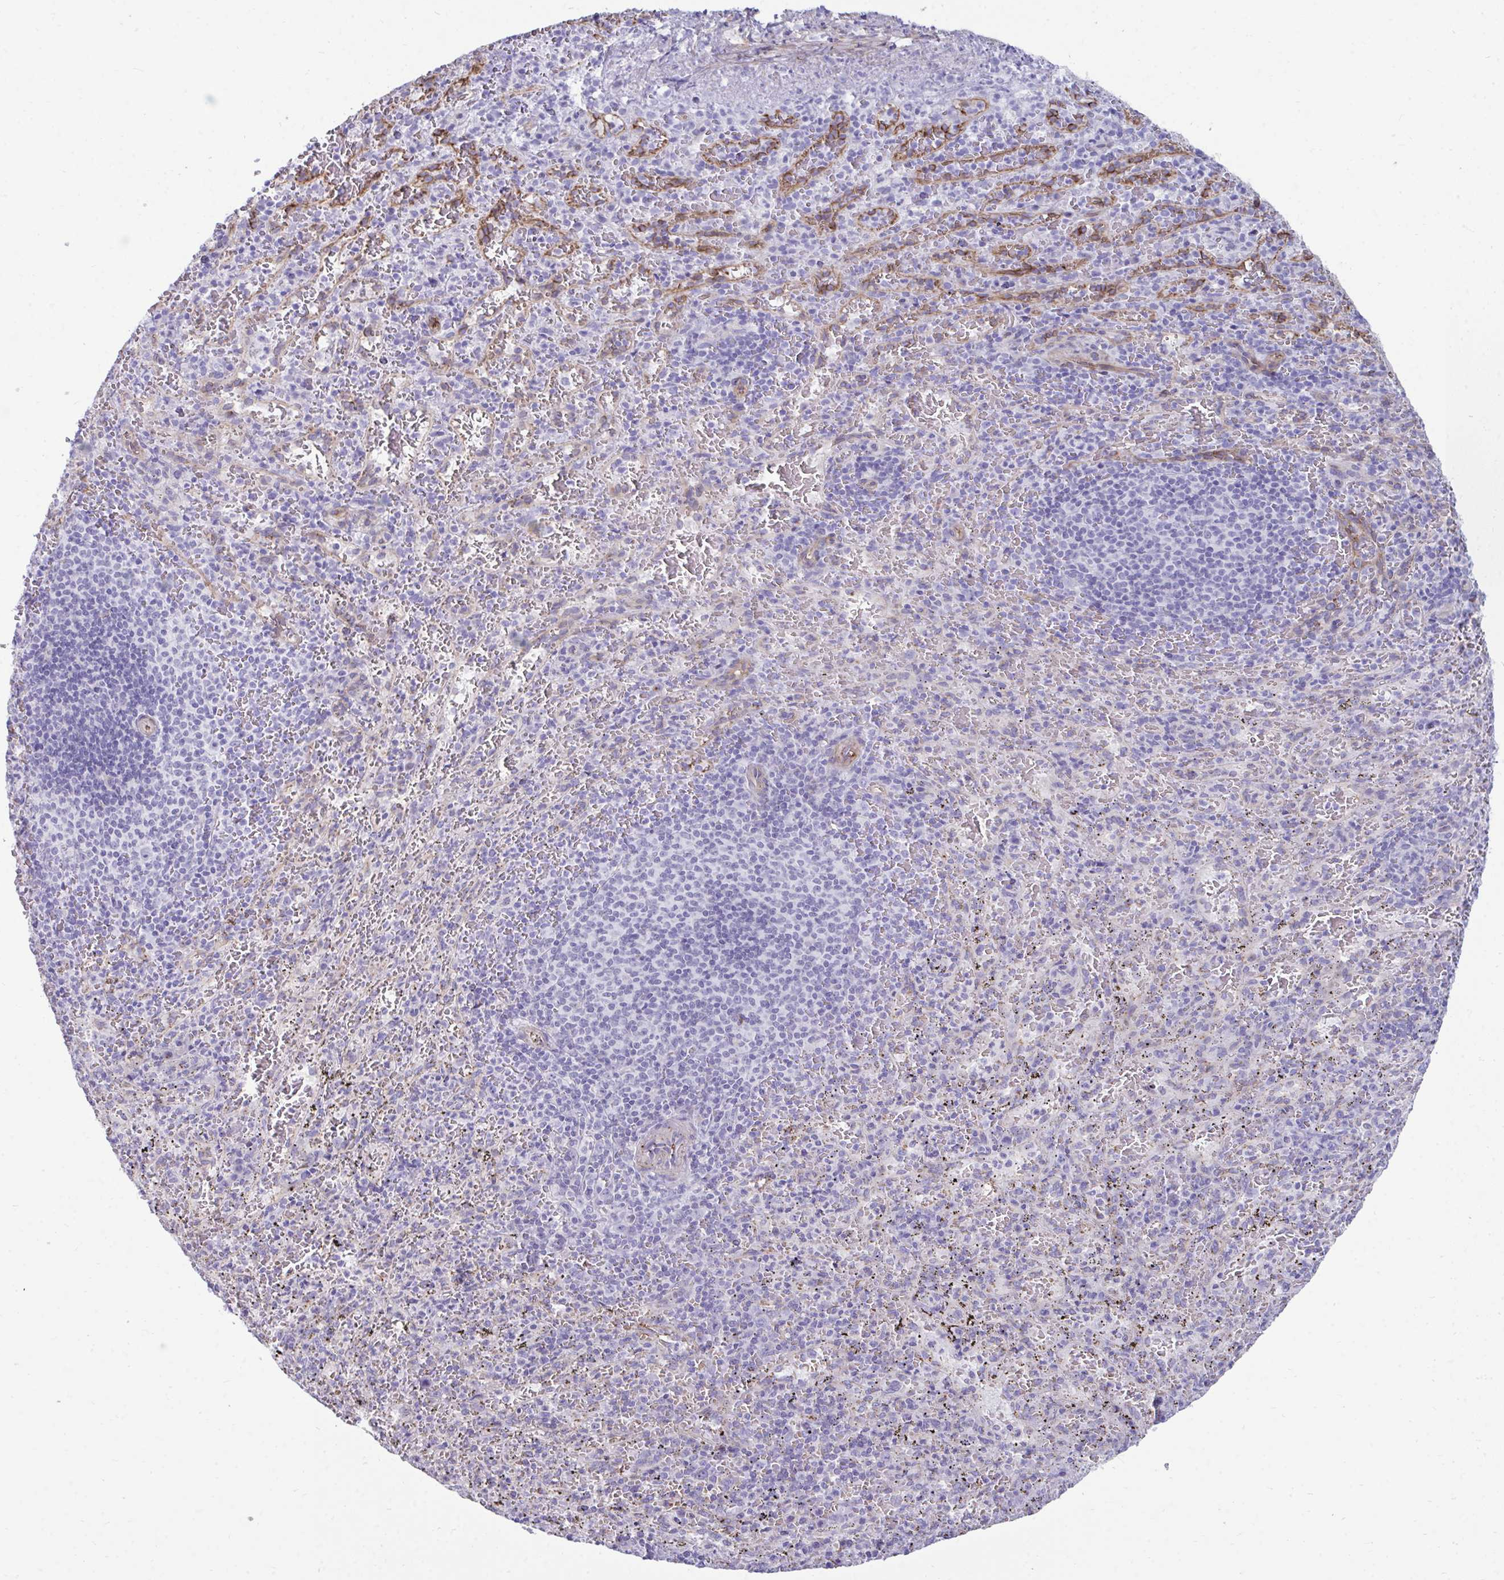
{"staining": {"intensity": "negative", "quantity": "none", "location": "none"}, "tissue": "spleen", "cell_type": "Cells in red pulp", "image_type": "normal", "snomed": [{"axis": "morphology", "description": "Normal tissue, NOS"}, {"axis": "topography", "description": "Spleen"}], "caption": "IHC of benign human spleen reveals no expression in cells in red pulp.", "gene": "UBL3", "patient": {"sex": "male", "age": 57}}